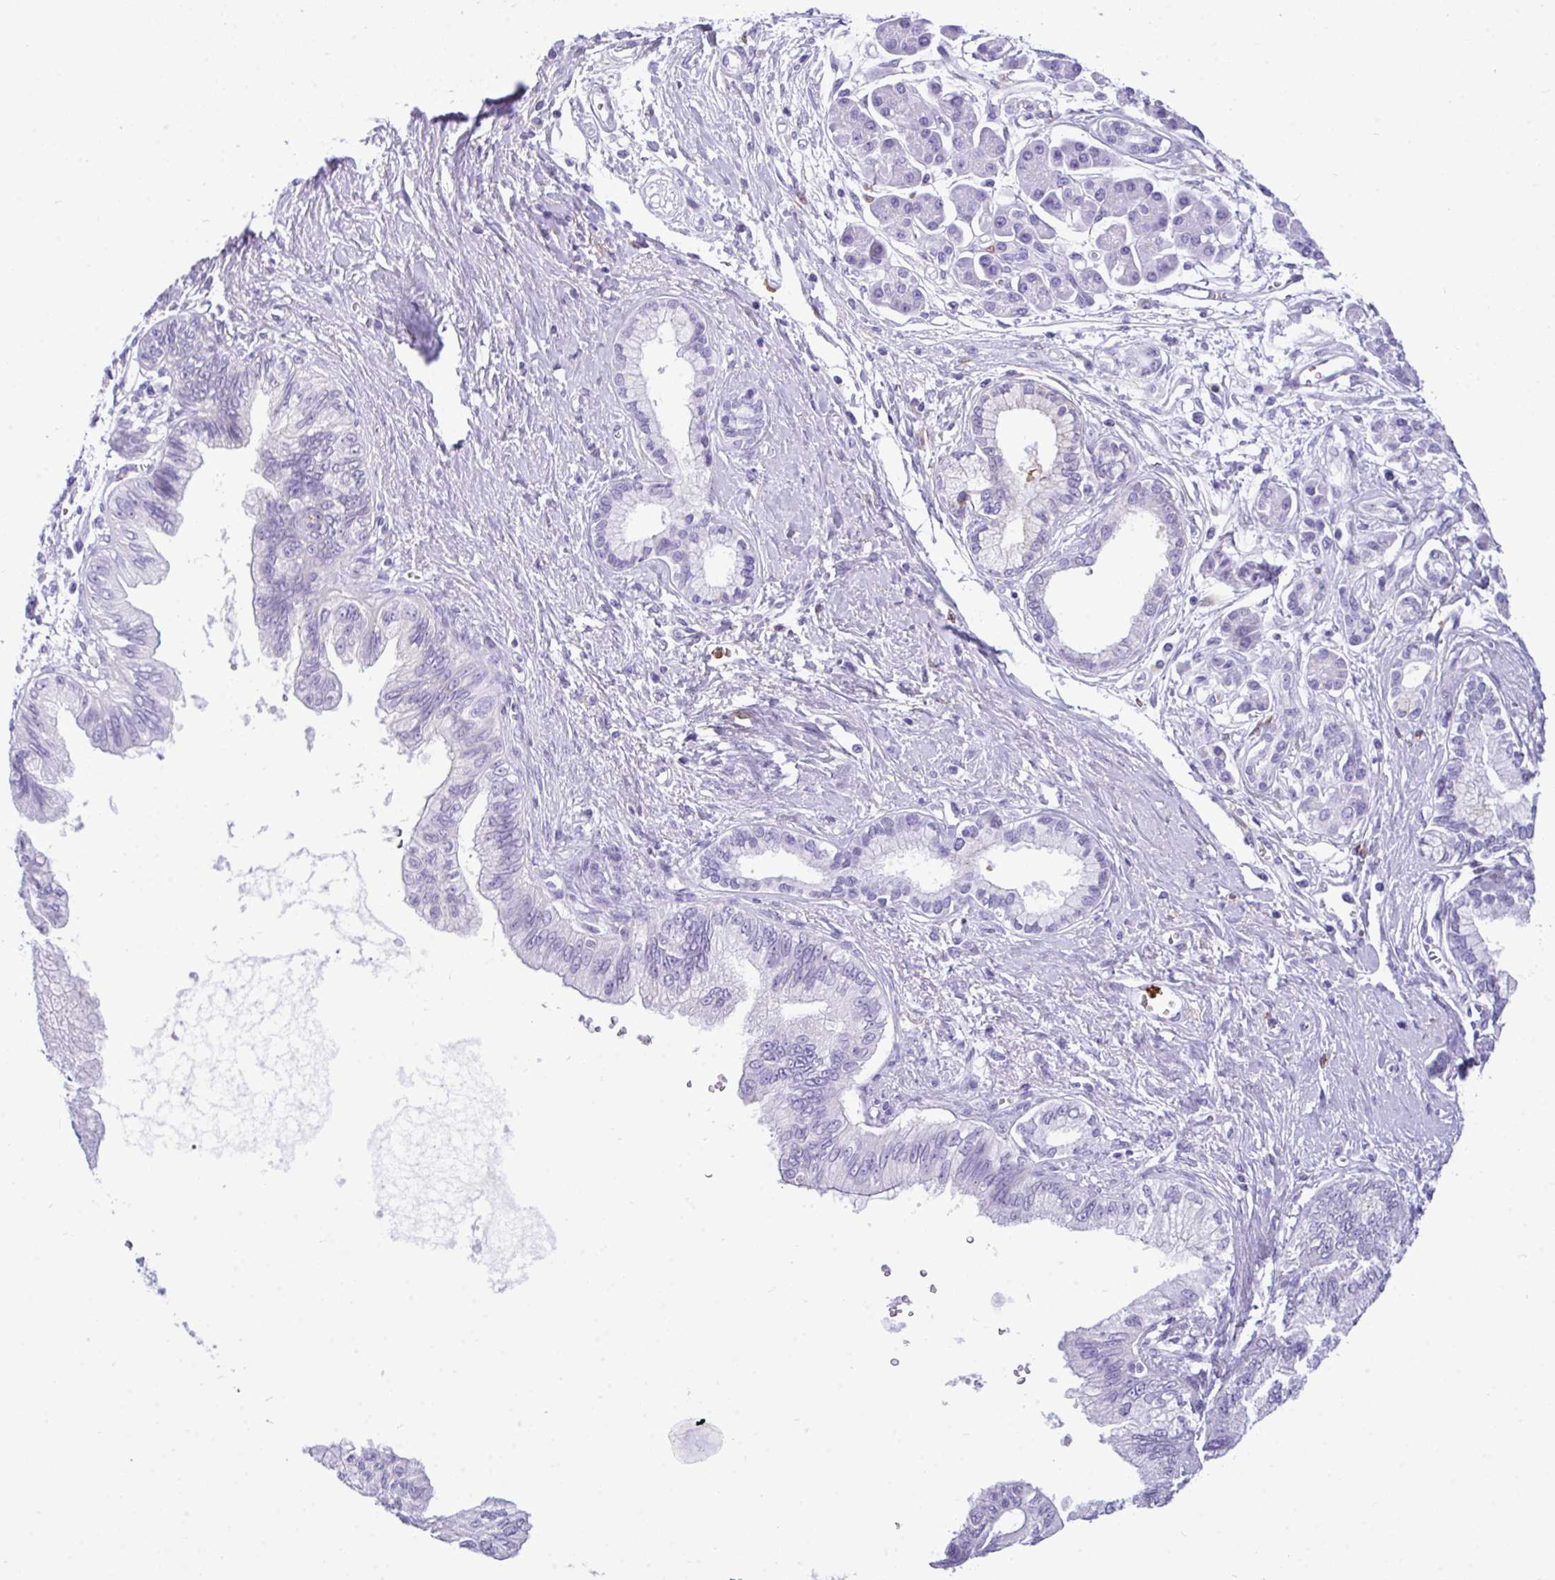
{"staining": {"intensity": "negative", "quantity": "none", "location": "none"}, "tissue": "pancreatic cancer", "cell_type": "Tumor cells", "image_type": "cancer", "snomed": [{"axis": "morphology", "description": "Adenocarcinoma, NOS"}, {"axis": "topography", "description": "Pancreas"}], "caption": "A micrograph of pancreatic cancer (adenocarcinoma) stained for a protein exhibits no brown staining in tumor cells. (DAB immunohistochemistry (IHC) with hematoxylin counter stain).", "gene": "ARHGAP42", "patient": {"sex": "female", "age": 77}}